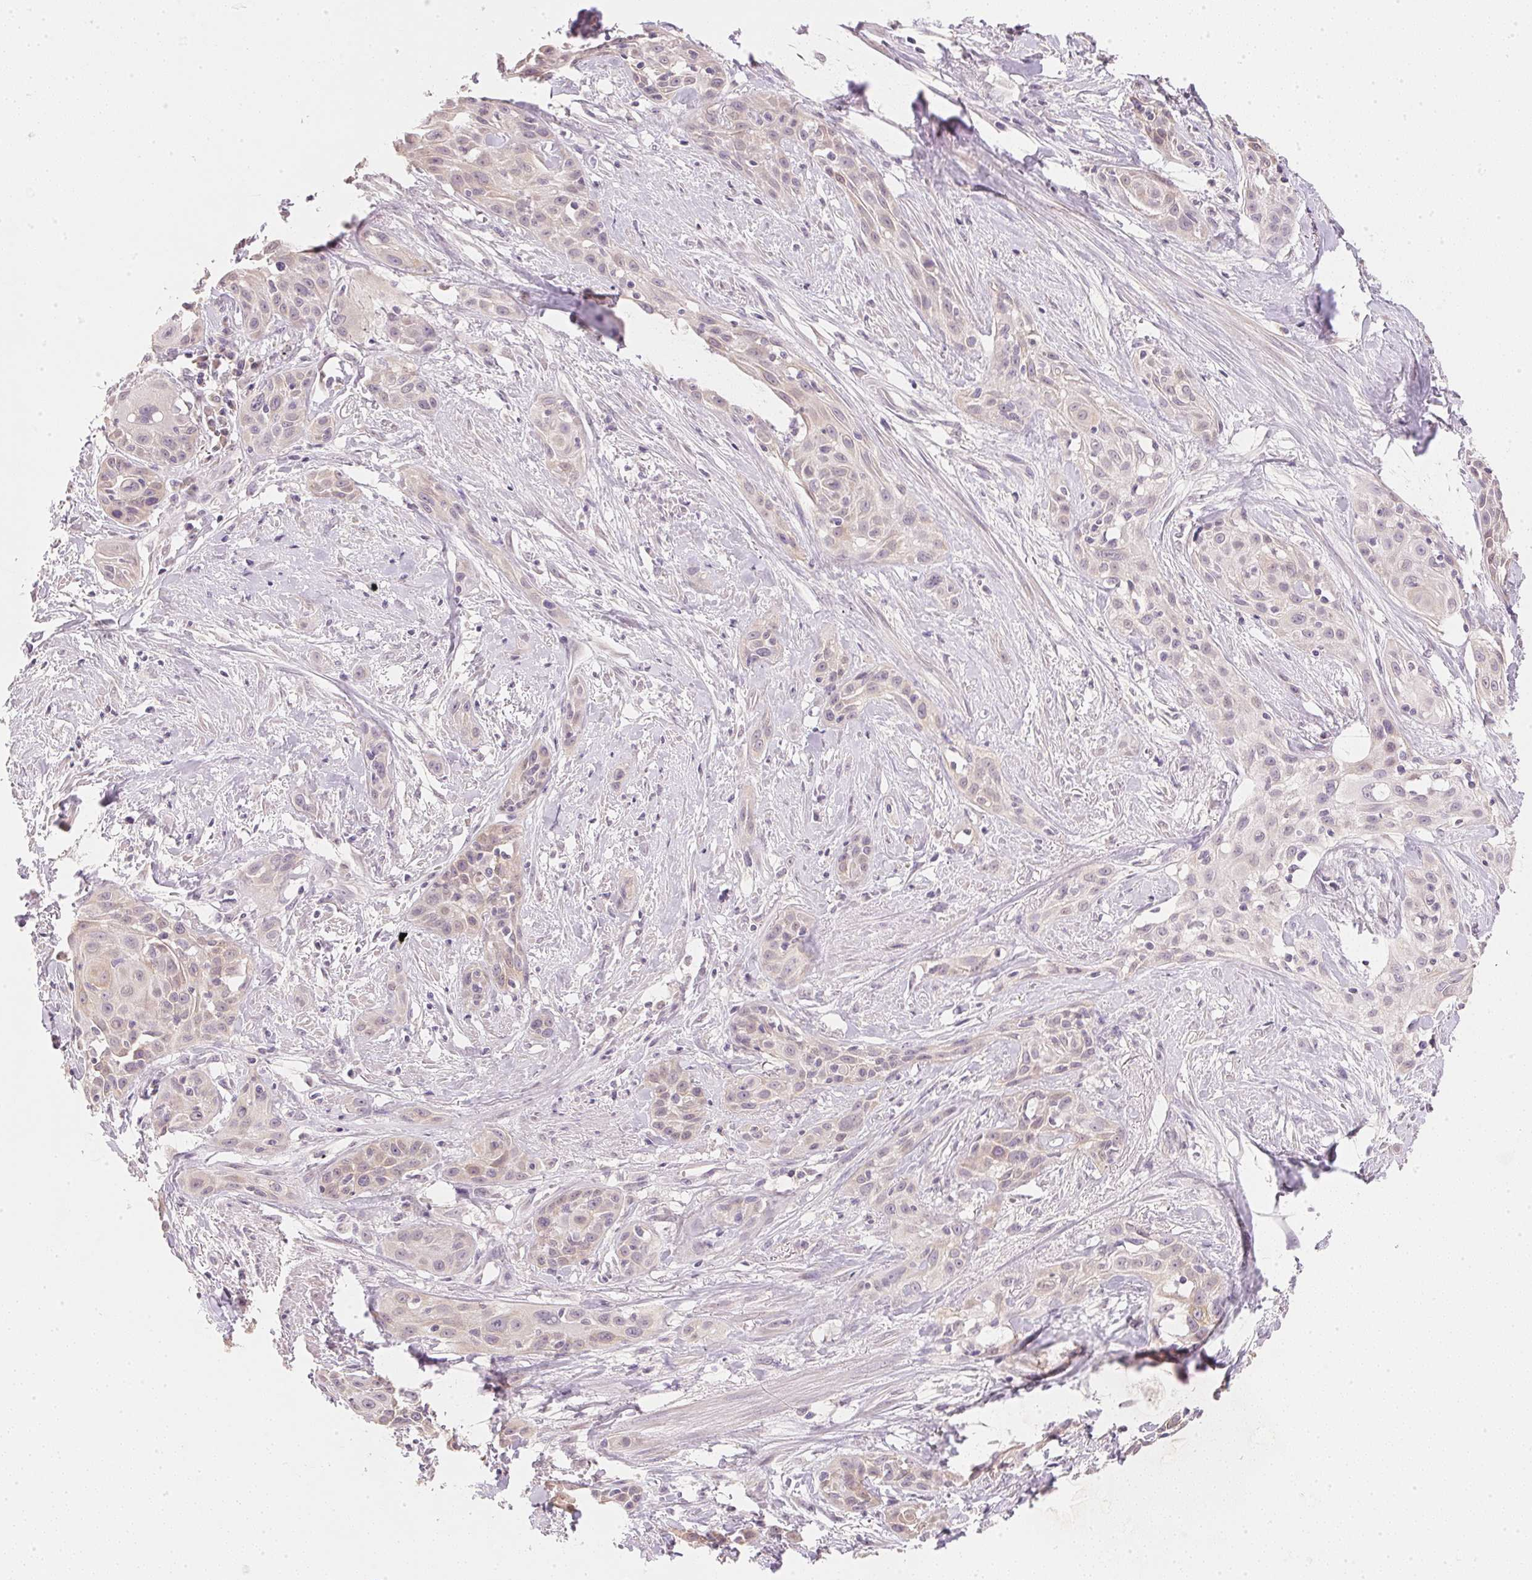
{"staining": {"intensity": "negative", "quantity": "none", "location": "none"}, "tissue": "skin cancer", "cell_type": "Tumor cells", "image_type": "cancer", "snomed": [{"axis": "morphology", "description": "Squamous cell carcinoma, NOS"}, {"axis": "topography", "description": "Skin"}, {"axis": "topography", "description": "Anal"}], "caption": "High magnification brightfield microscopy of skin cancer stained with DAB (3,3'-diaminobenzidine) (brown) and counterstained with hematoxylin (blue): tumor cells show no significant staining.", "gene": "DHCR24", "patient": {"sex": "male", "age": 64}}